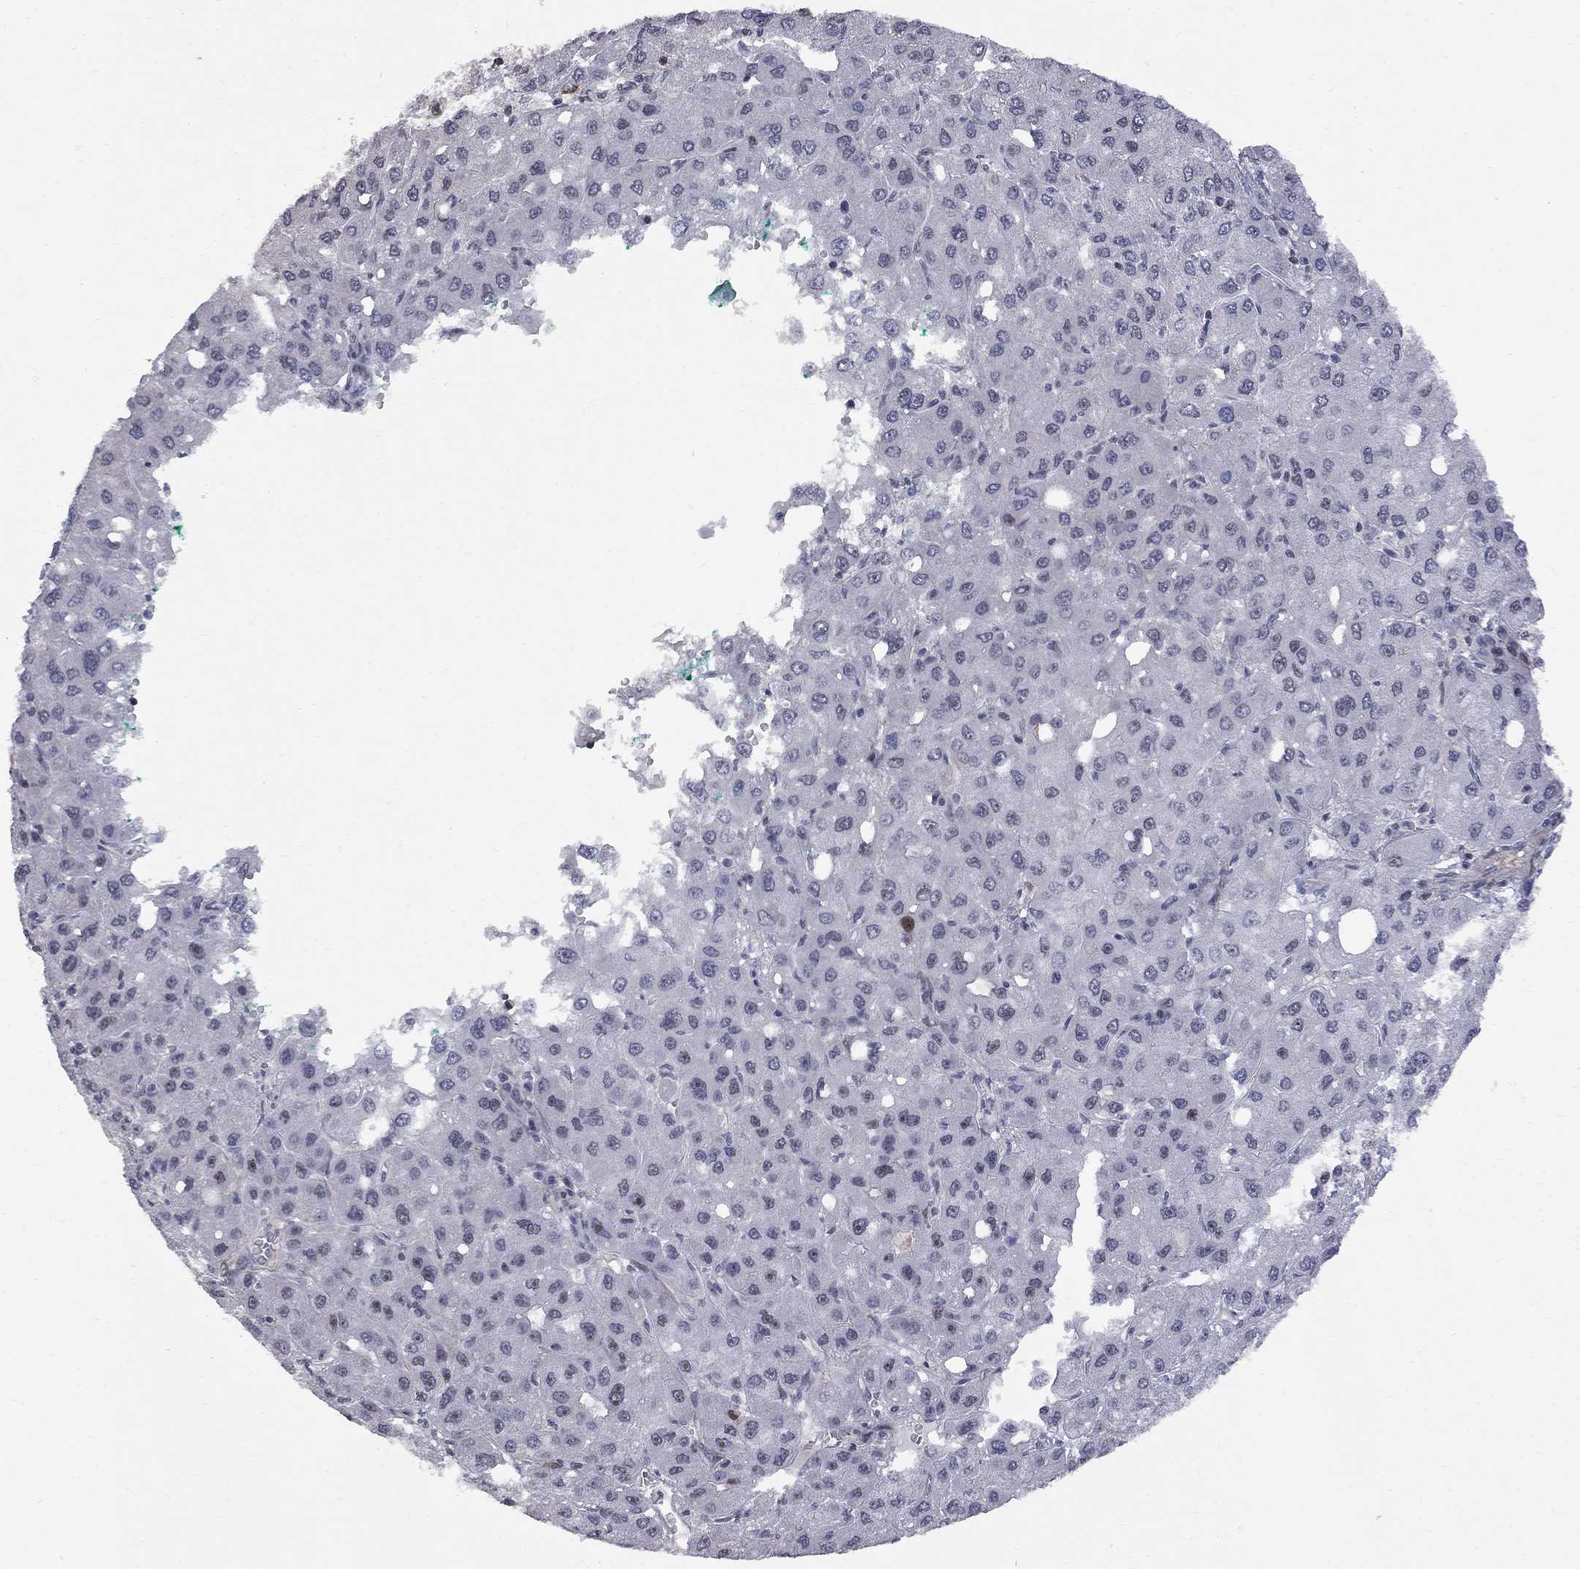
{"staining": {"intensity": "weak", "quantity": "<25%", "location": "nuclear"}, "tissue": "liver cancer", "cell_type": "Tumor cells", "image_type": "cancer", "snomed": [{"axis": "morphology", "description": "Carcinoma, Hepatocellular, NOS"}, {"axis": "topography", "description": "Liver"}], "caption": "A histopathology image of human liver cancer is negative for staining in tumor cells. (Immunohistochemistry (ihc), brightfield microscopy, high magnification).", "gene": "DHX33", "patient": {"sex": "male", "age": 73}}